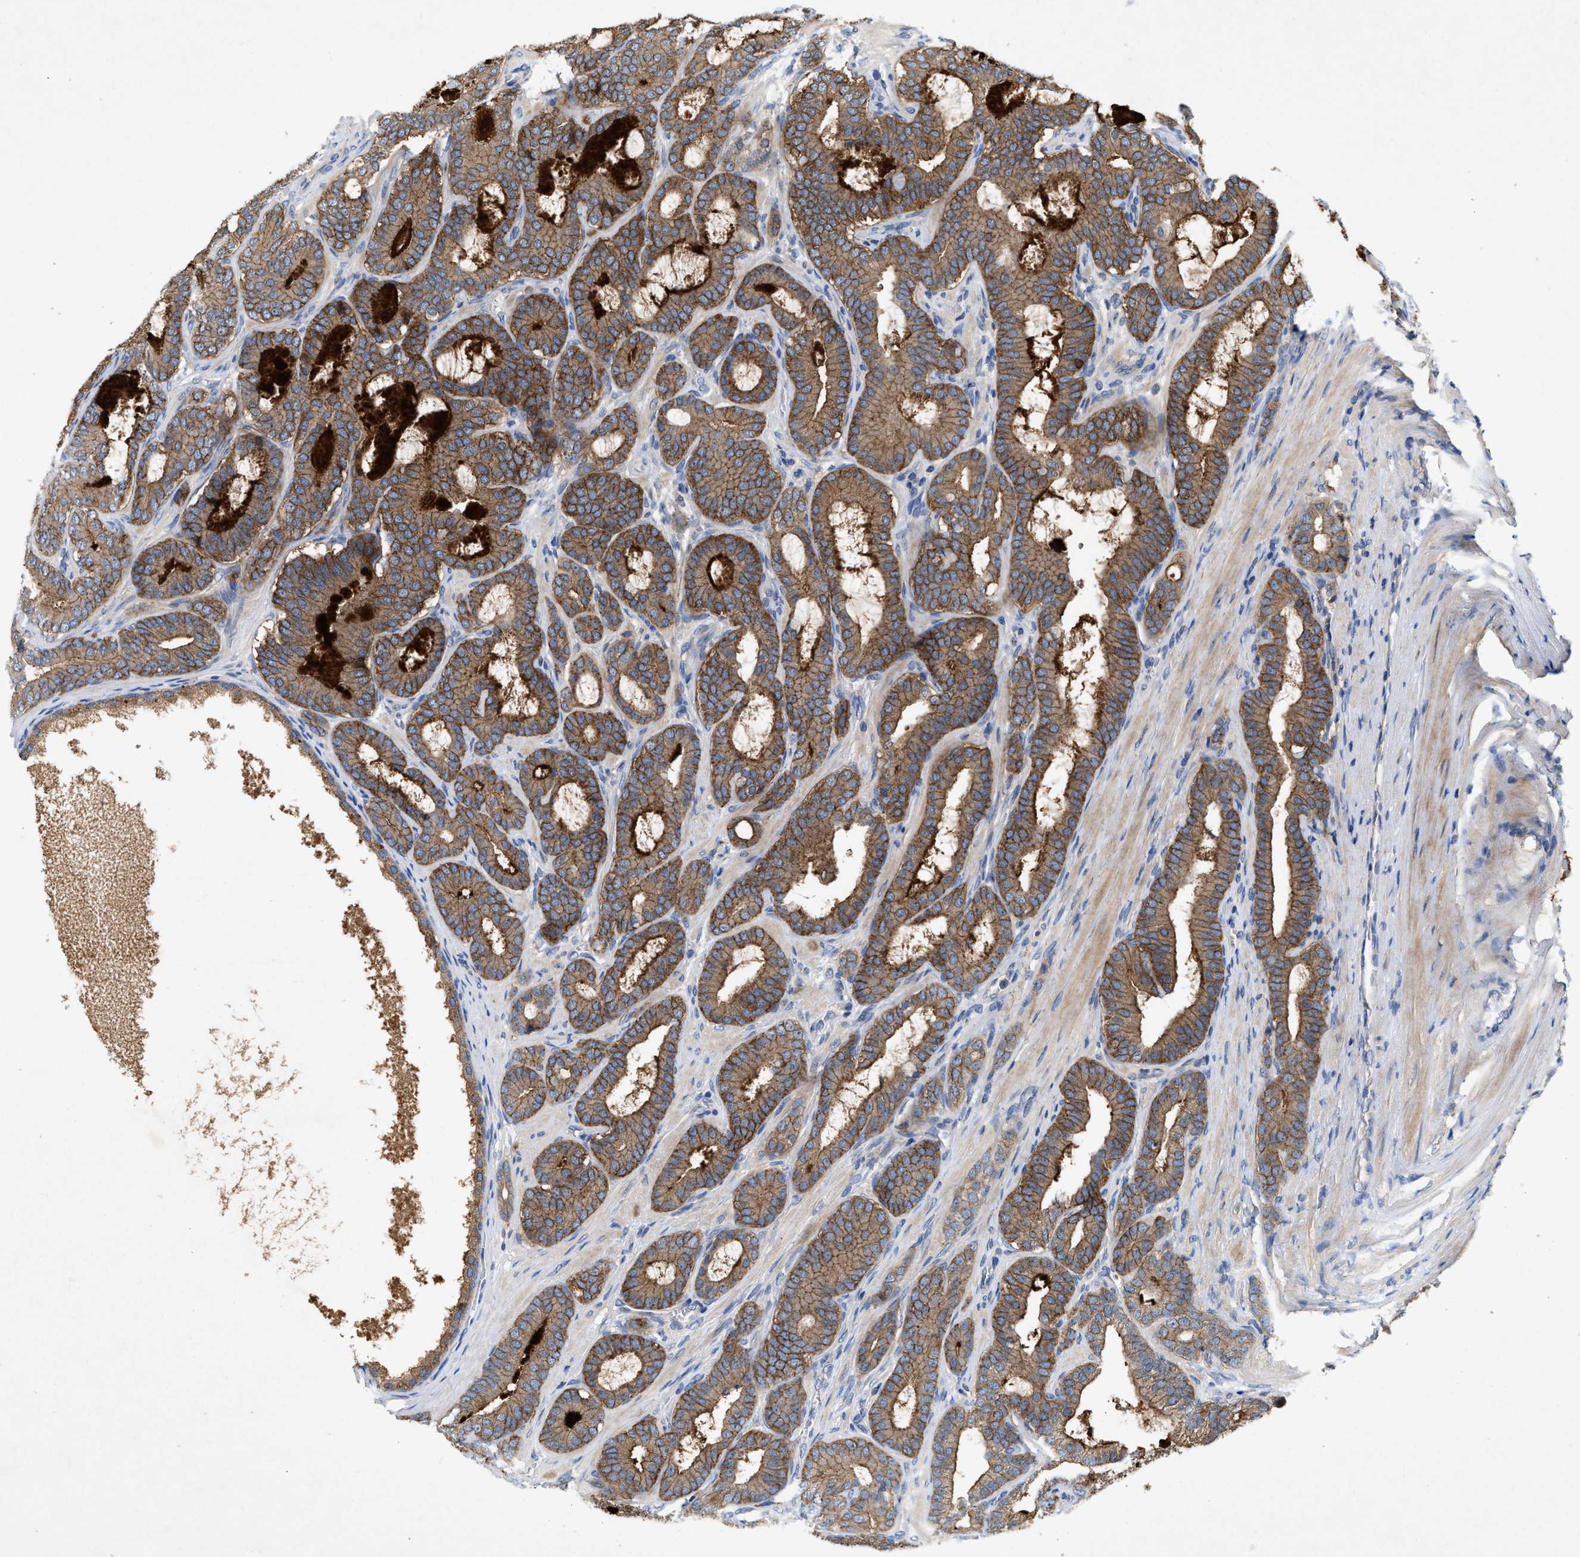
{"staining": {"intensity": "strong", "quantity": ">75%", "location": "cytoplasmic/membranous"}, "tissue": "prostate cancer", "cell_type": "Tumor cells", "image_type": "cancer", "snomed": [{"axis": "morphology", "description": "Adenocarcinoma, High grade"}, {"axis": "topography", "description": "Prostate"}], "caption": "Brown immunohistochemical staining in human prostate cancer displays strong cytoplasmic/membranous staining in approximately >75% of tumor cells.", "gene": "LPAR2", "patient": {"sex": "male", "age": 60}}